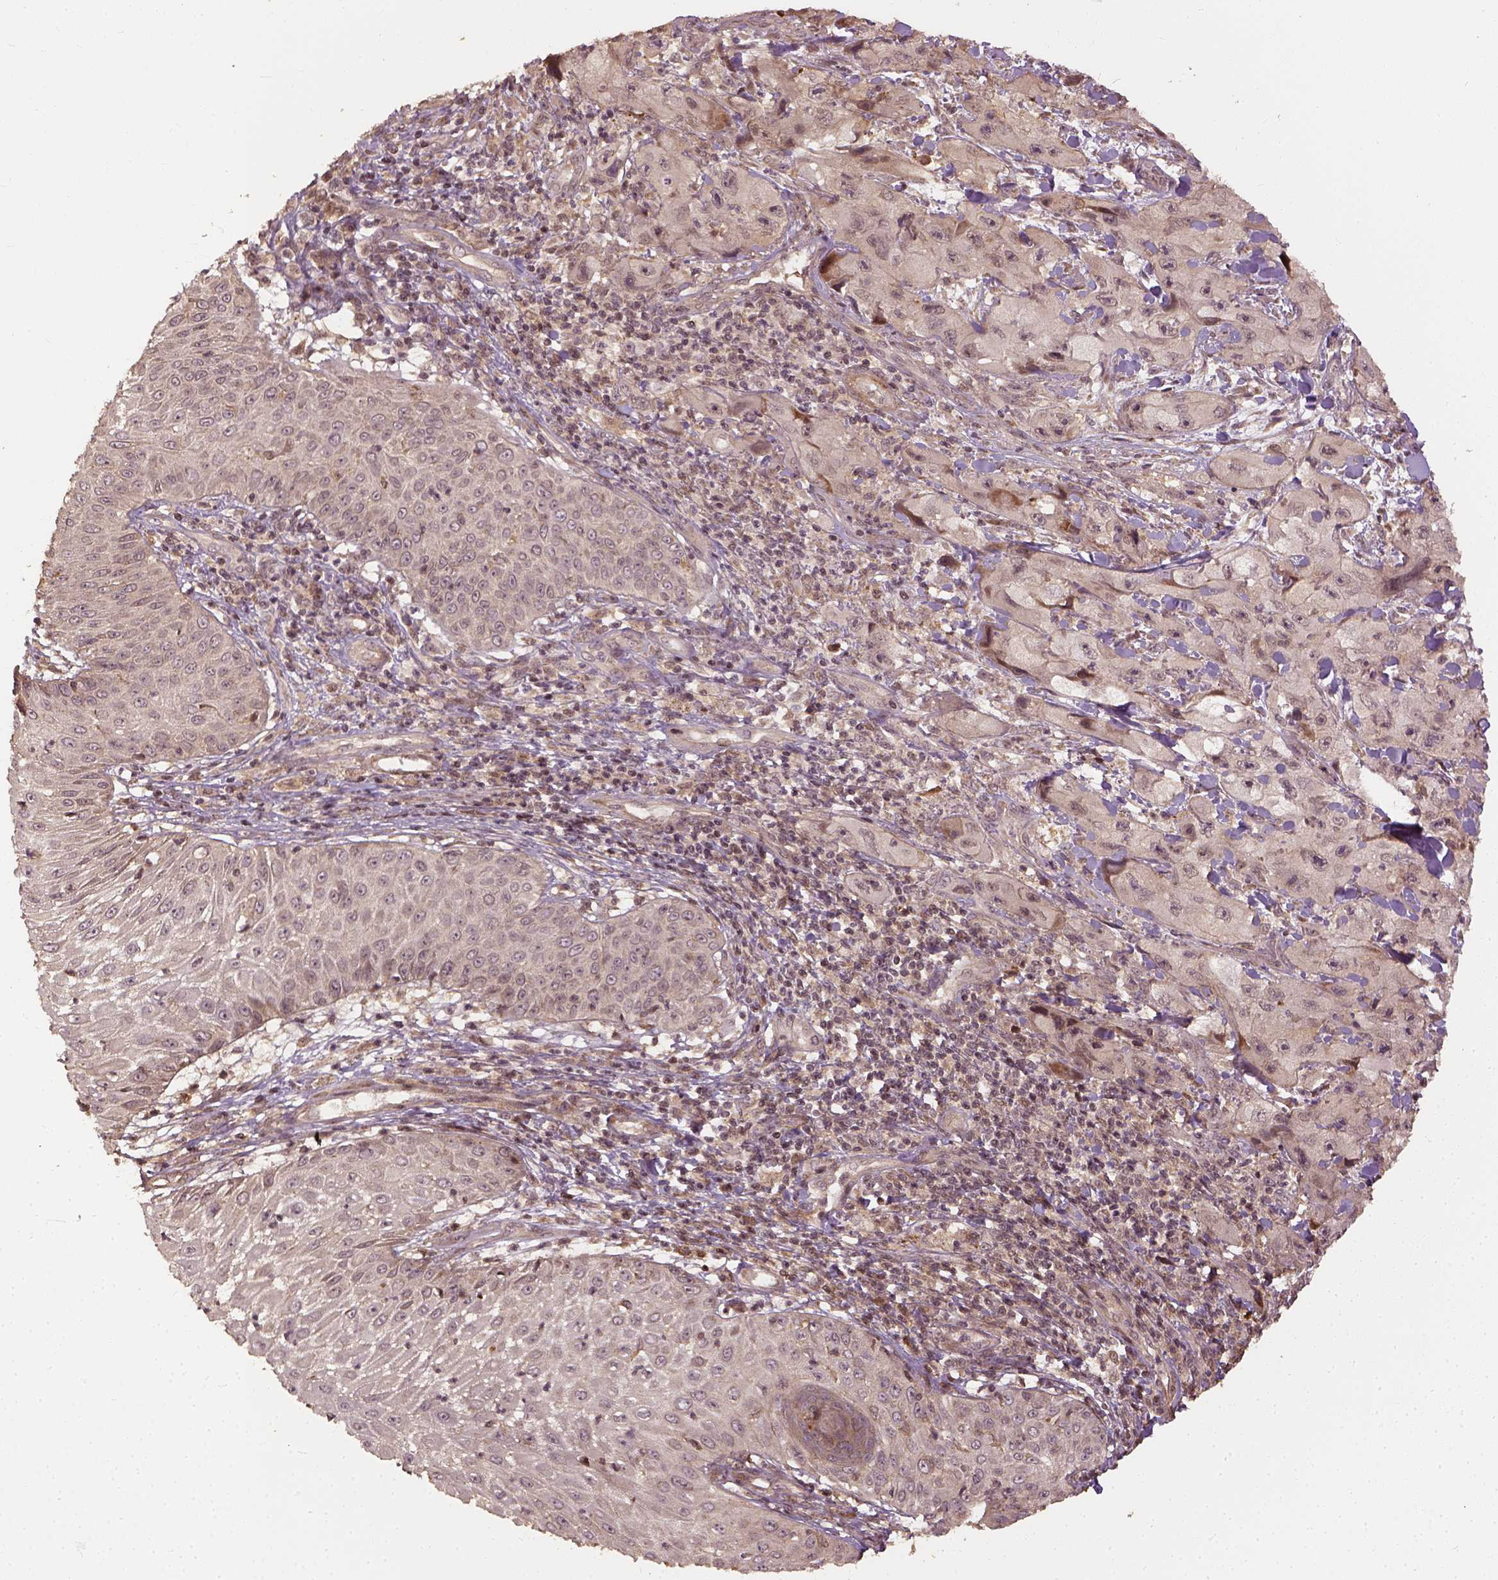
{"staining": {"intensity": "weak", "quantity": "<25%", "location": "cytoplasmic/membranous"}, "tissue": "skin cancer", "cell_type": "Tumor cells", "image_type": "cancer", "snomed": [{"axis": "morphology", "description": "Squamous cell carcinoma, NOS"}, {"axis": "topography", "description": "Skin"}, {"axis": "topography", "description": "Subcutis"}], "caption": "Immunohistochemistry (IHC) histopathology image of neoplastic tissue: human skin cancer stained with DAB (3,3'-diaminobenzidine) demonstrates no significant protein staining in tumor cells.", "gene": "VEGFA", "patient": {"sex": "male", "age": 73}}